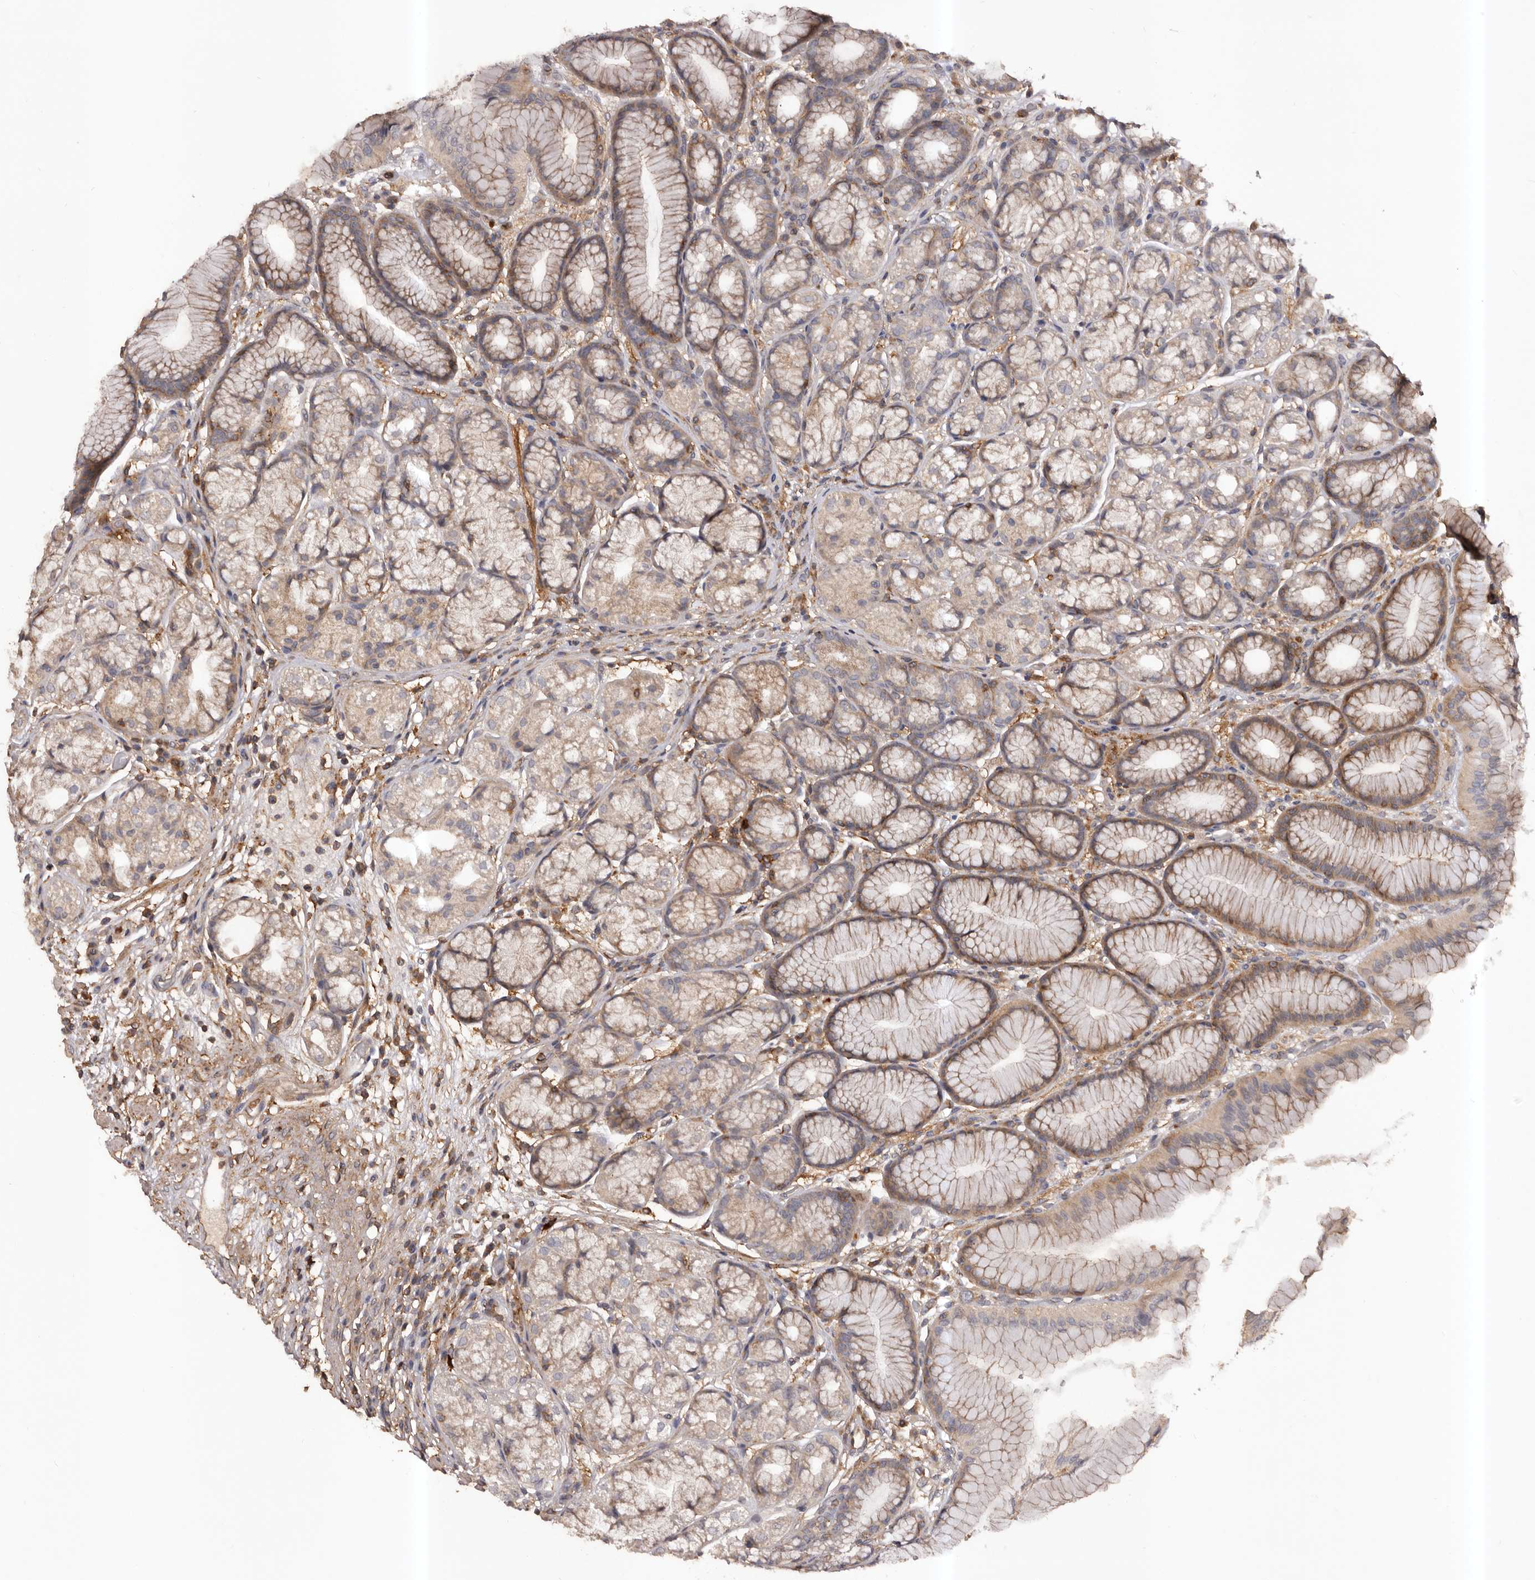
{"staining": {"intensity": "strong", "quantity": "<25%", "location": "cytoplasmic/membranous"}, "tissue": "stomach", "cell_type": "Glandular cells", "image_type": "normal", "snomed": [{"axis": "morphology", "description": "Normal tissue, NOS"}, {"axis": "topography", "description": "Stomach"}], "caption": "Immunohistochemical staining of unremarkable human stomach reveals medium levels of strong cytoplasmic/membranous positivity in approximately <25% of glandular cells.", "gene": "GLIPR2", "patient": {"sex": "male", "age": 57}}